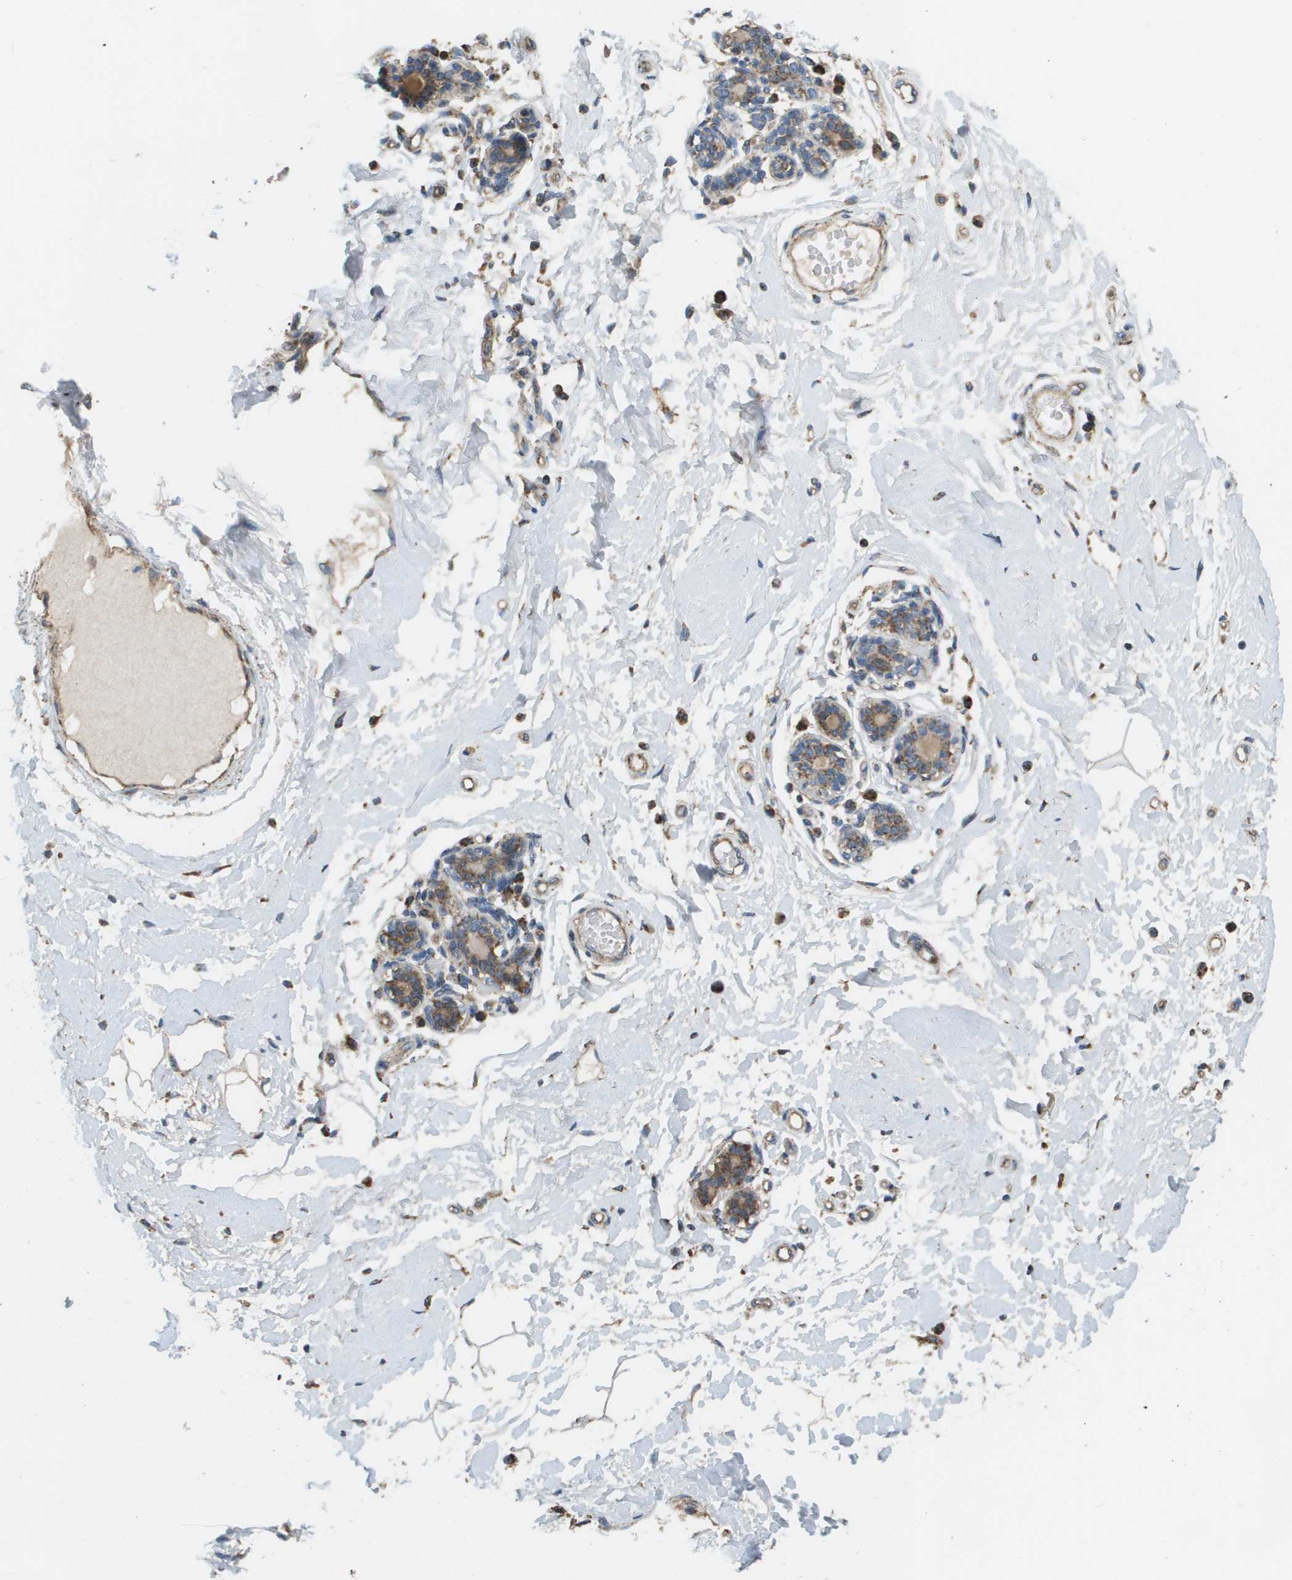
{"staining": {"intensity": "weak", "quantity": ">75%", "location": "cytoplasmic/membranous"}, "tissue": "breast", "cell_type": "Adipocytes", "image_type": "normal", "snomed": [{"axis": "morphology", "description": "Normal tissue, NOS"}, {"axis": "morphology", "description": "Lobular carcinoma"}, {"axis": "topography", "description": "Breast"}], "caption": "The micrograph reveals staining of normal breast, revealing weak cytoplasmic/membranous protein staining (brown color) within adipocytes. The protein of interest is shown in brown color, while the nuclei are stained blue.", "gene": "NRK", "patient": {"sex": "female", "age": 59}}